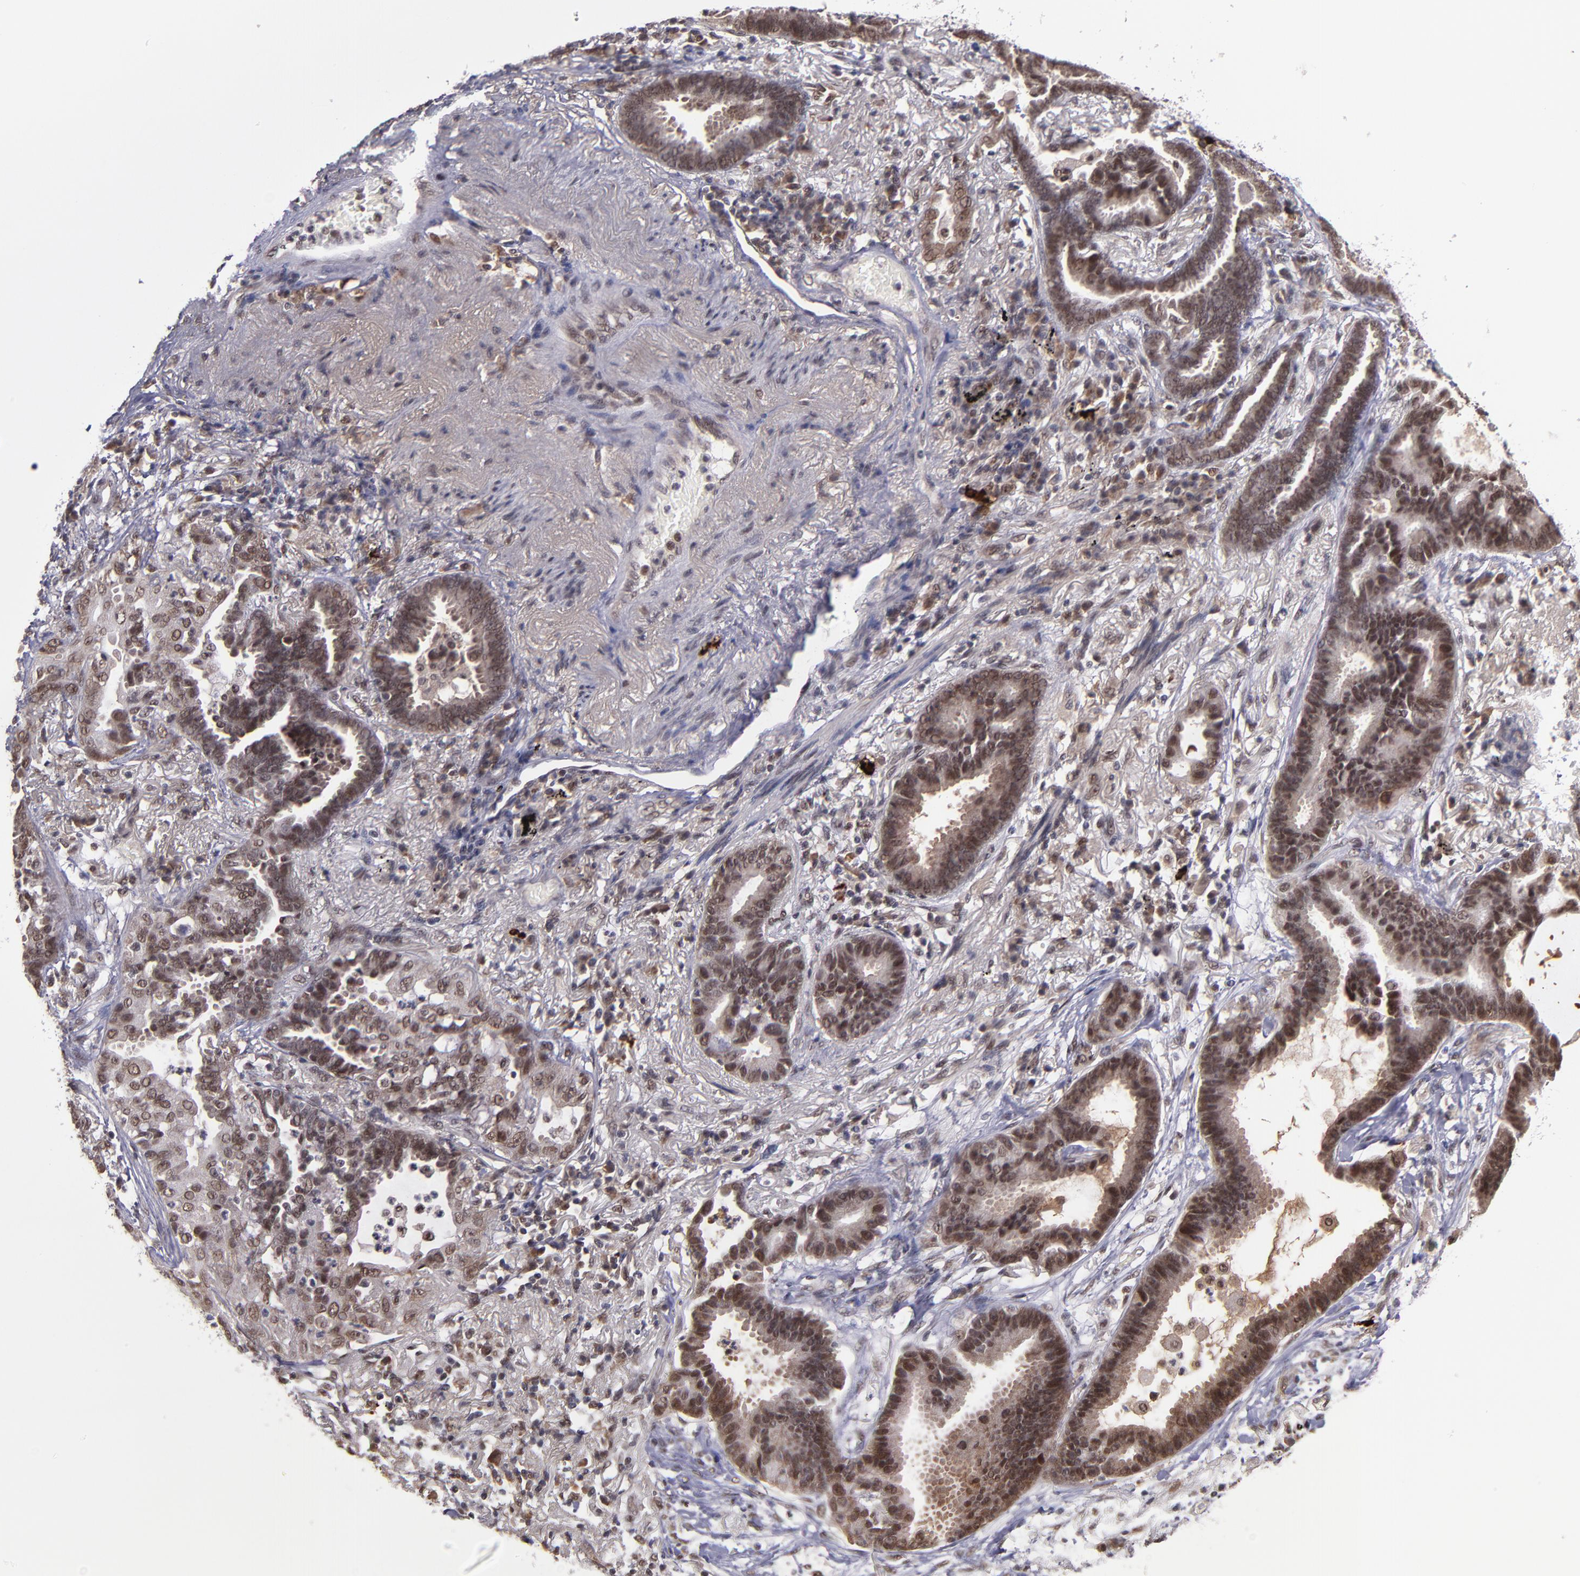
{"staining": {"intensity": "moderate", "quantity": ">75%", "location": "cytoplasmic/membranous,nuclear"}, "tissue": "lung cancer", "cell_type": "Tumor cells", "image_type": "cancer", "snomed": [{"axis": "morphology", "description": "Adenocarcinoma, NOS"}, {"axis": "topography", "description": "Lung"}], "caption": "Brown immunohistochemical staining in human adenocarcinoma (lung) demonstrates moderate cytoplasmic/membranous and nuclear staining in about >75% of tumor cells. (IHC, brightfield microscopy, high magnification).", "gene": "EP300", "patient": {"sex": "female", "age": 64}}